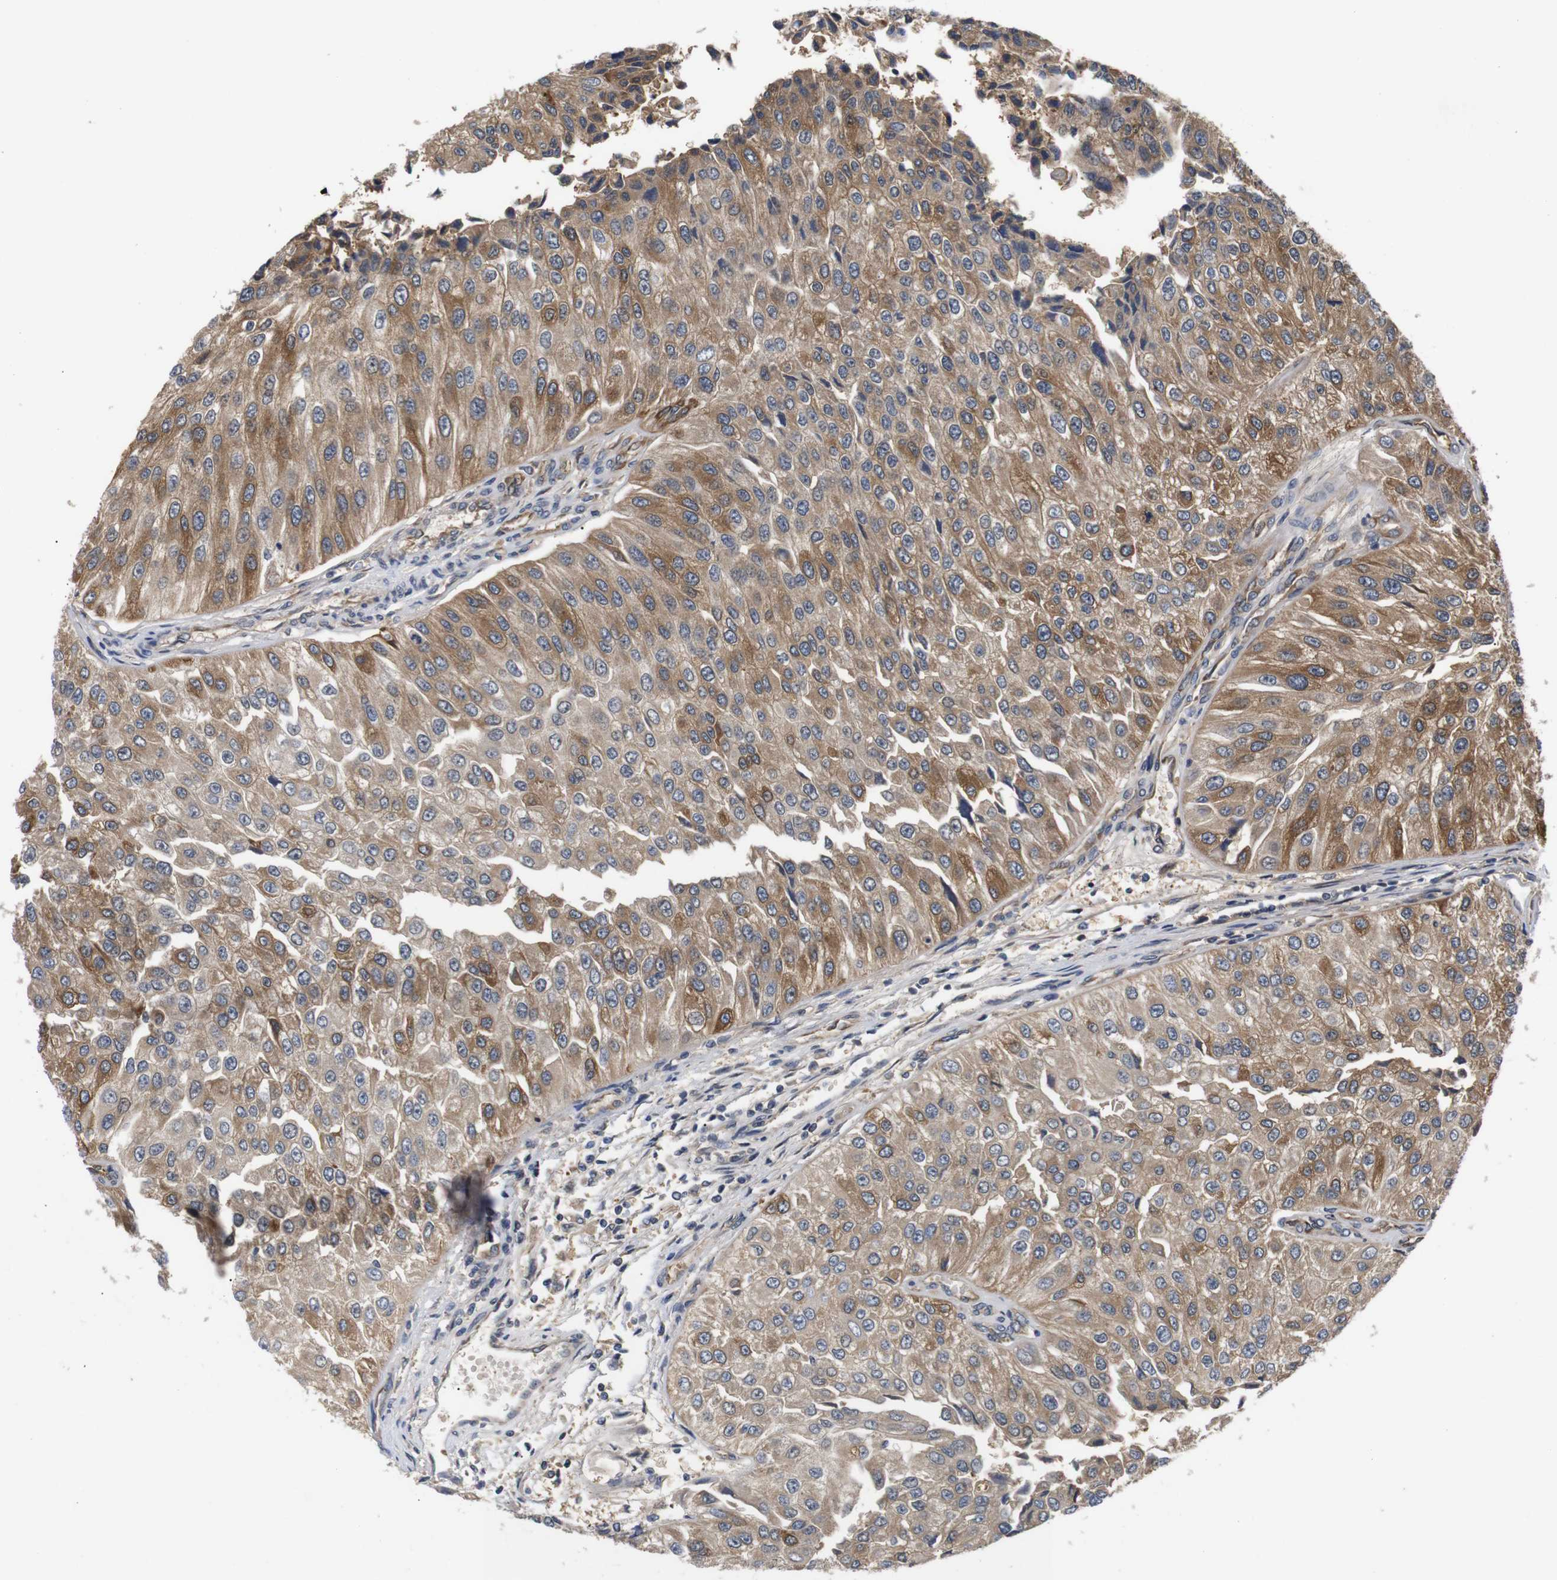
{"staining": {"intensity": "moderate", "quantity": ">75%", "location": "cytoplasmic/membranous"}, "tissue": "urothelial cancer", "cell_type": "Tumor cells", "image_type": "cancer", "snomed": [{"axis": "morphology", "description": "Urothelial carcinoma, High grade"}, {"axis": "topography", "description": "Kidney"}, {"axis": "topography", "description": "Urinary bladder"}], "caption": "High-magnification brightfield microscopy of high-grade urothelial carcinoma stained with DAB (brown) and counterstained with hematoxylin (blue). tumor cells exhibit moderate cytoplasmic/membranous staining is seen in about>75% of cells. Using DAB (brown) and hematoxylin (blue) stains, captured at high magnification using brightfield microscopy.", "gene": "RIPK1", "patient": {"sex": "male", "age": 77}}